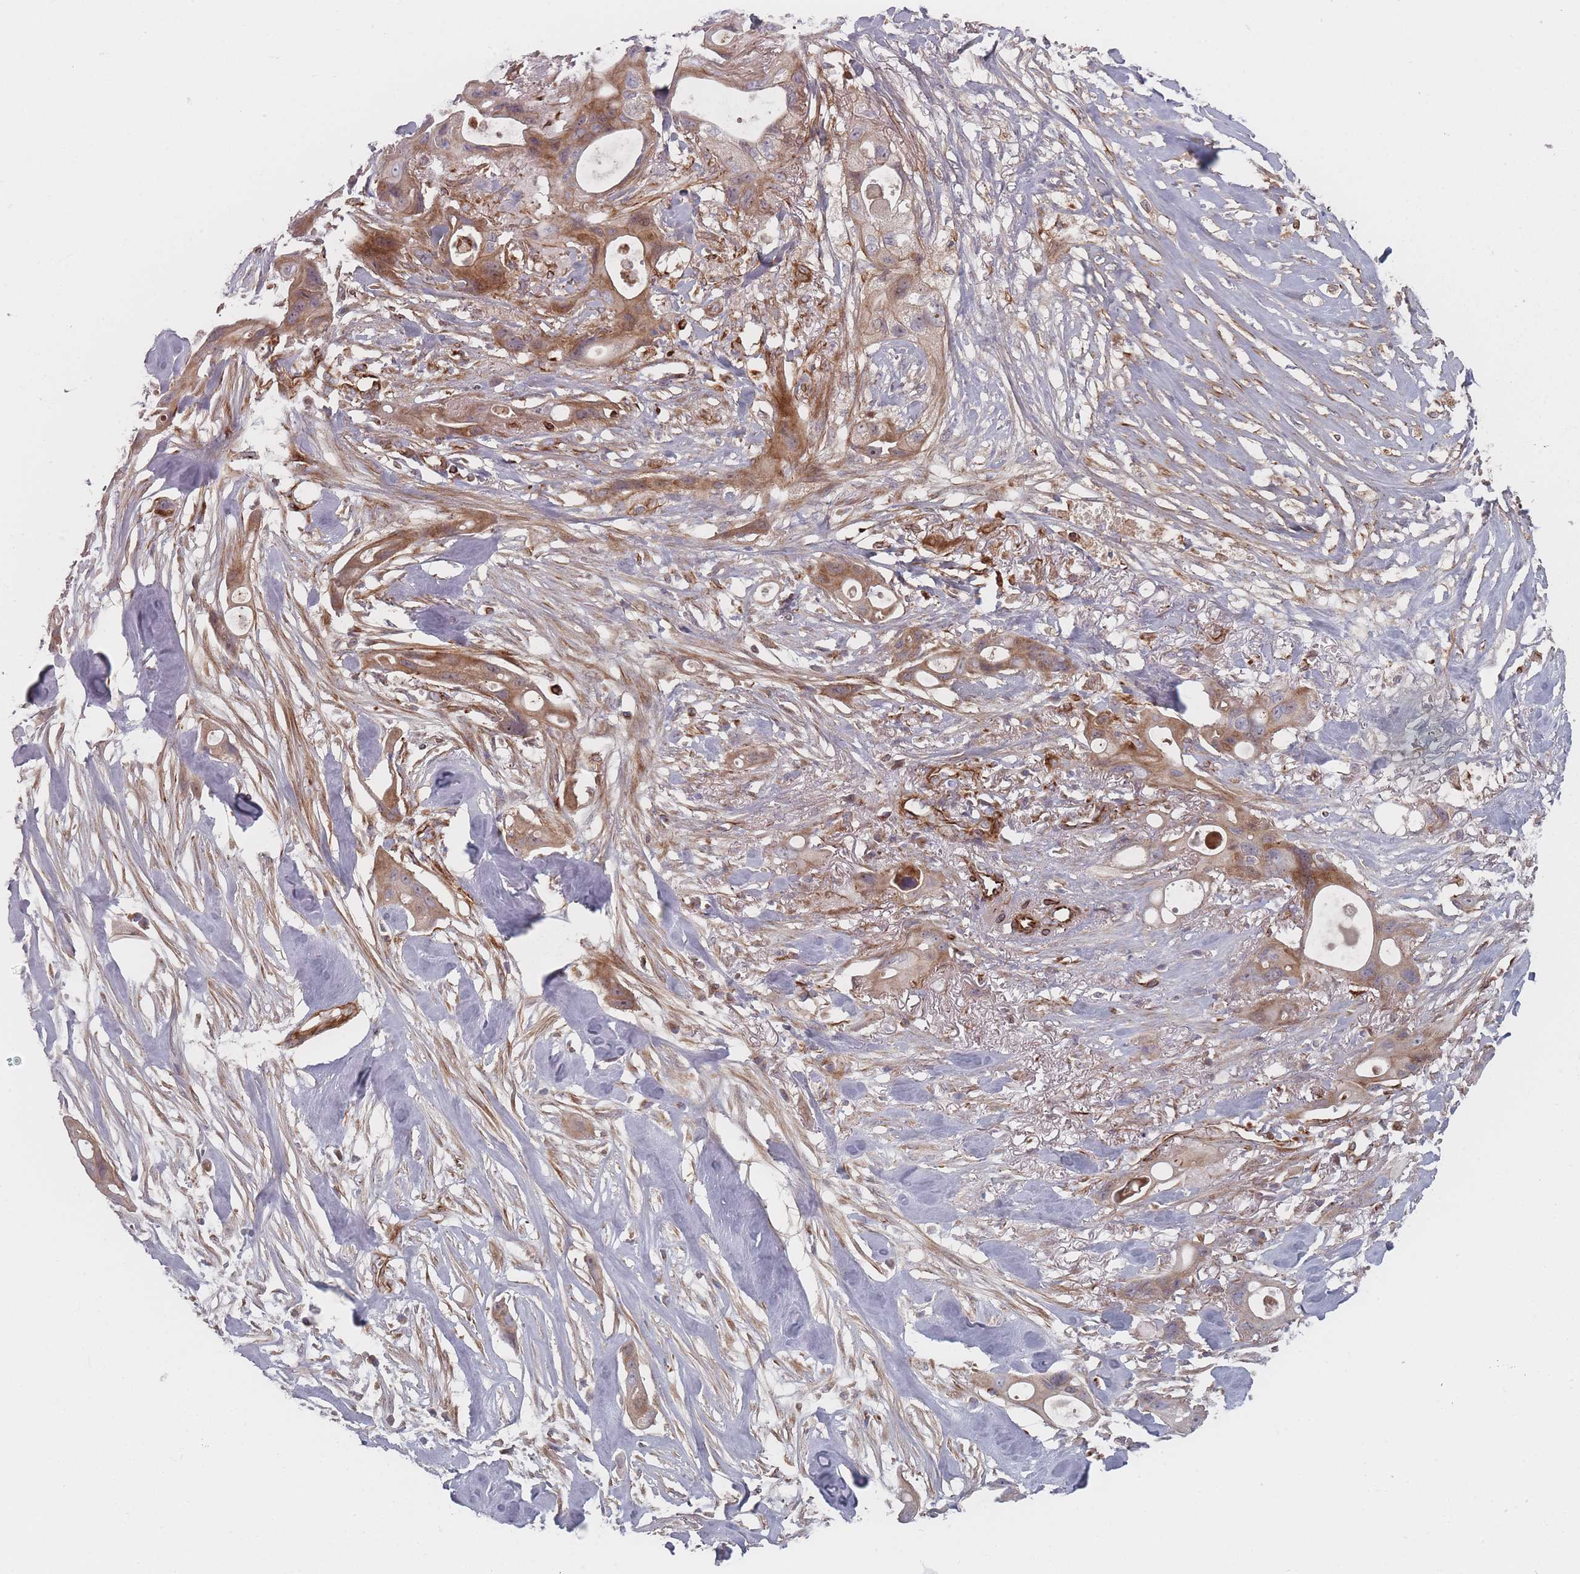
{"staining": {"intensity": "weak", "quantity": ">75%", "location": "cytoplasmic/membranous"}, "tissue": "ovarian cancer", "cell_type": "Tumor cells", "image_type": "cancer", "snomed": [{"axis": "morphology", "description": "Cystadenocarcinoma, mucinous, NOS"}, {"axis": "topography", "description": "Ovary"}], "caption": "High-power microscopy captured an immunohistochemistry histopathology image of mucinous cystadenocarcinoma (ovarian), revealing weak cytoplasmic/membranous expression in approximately >75% of tumor cells.", "gene": "EEF1AKMT2", "patient": {"sex": "female", "age": 70}}